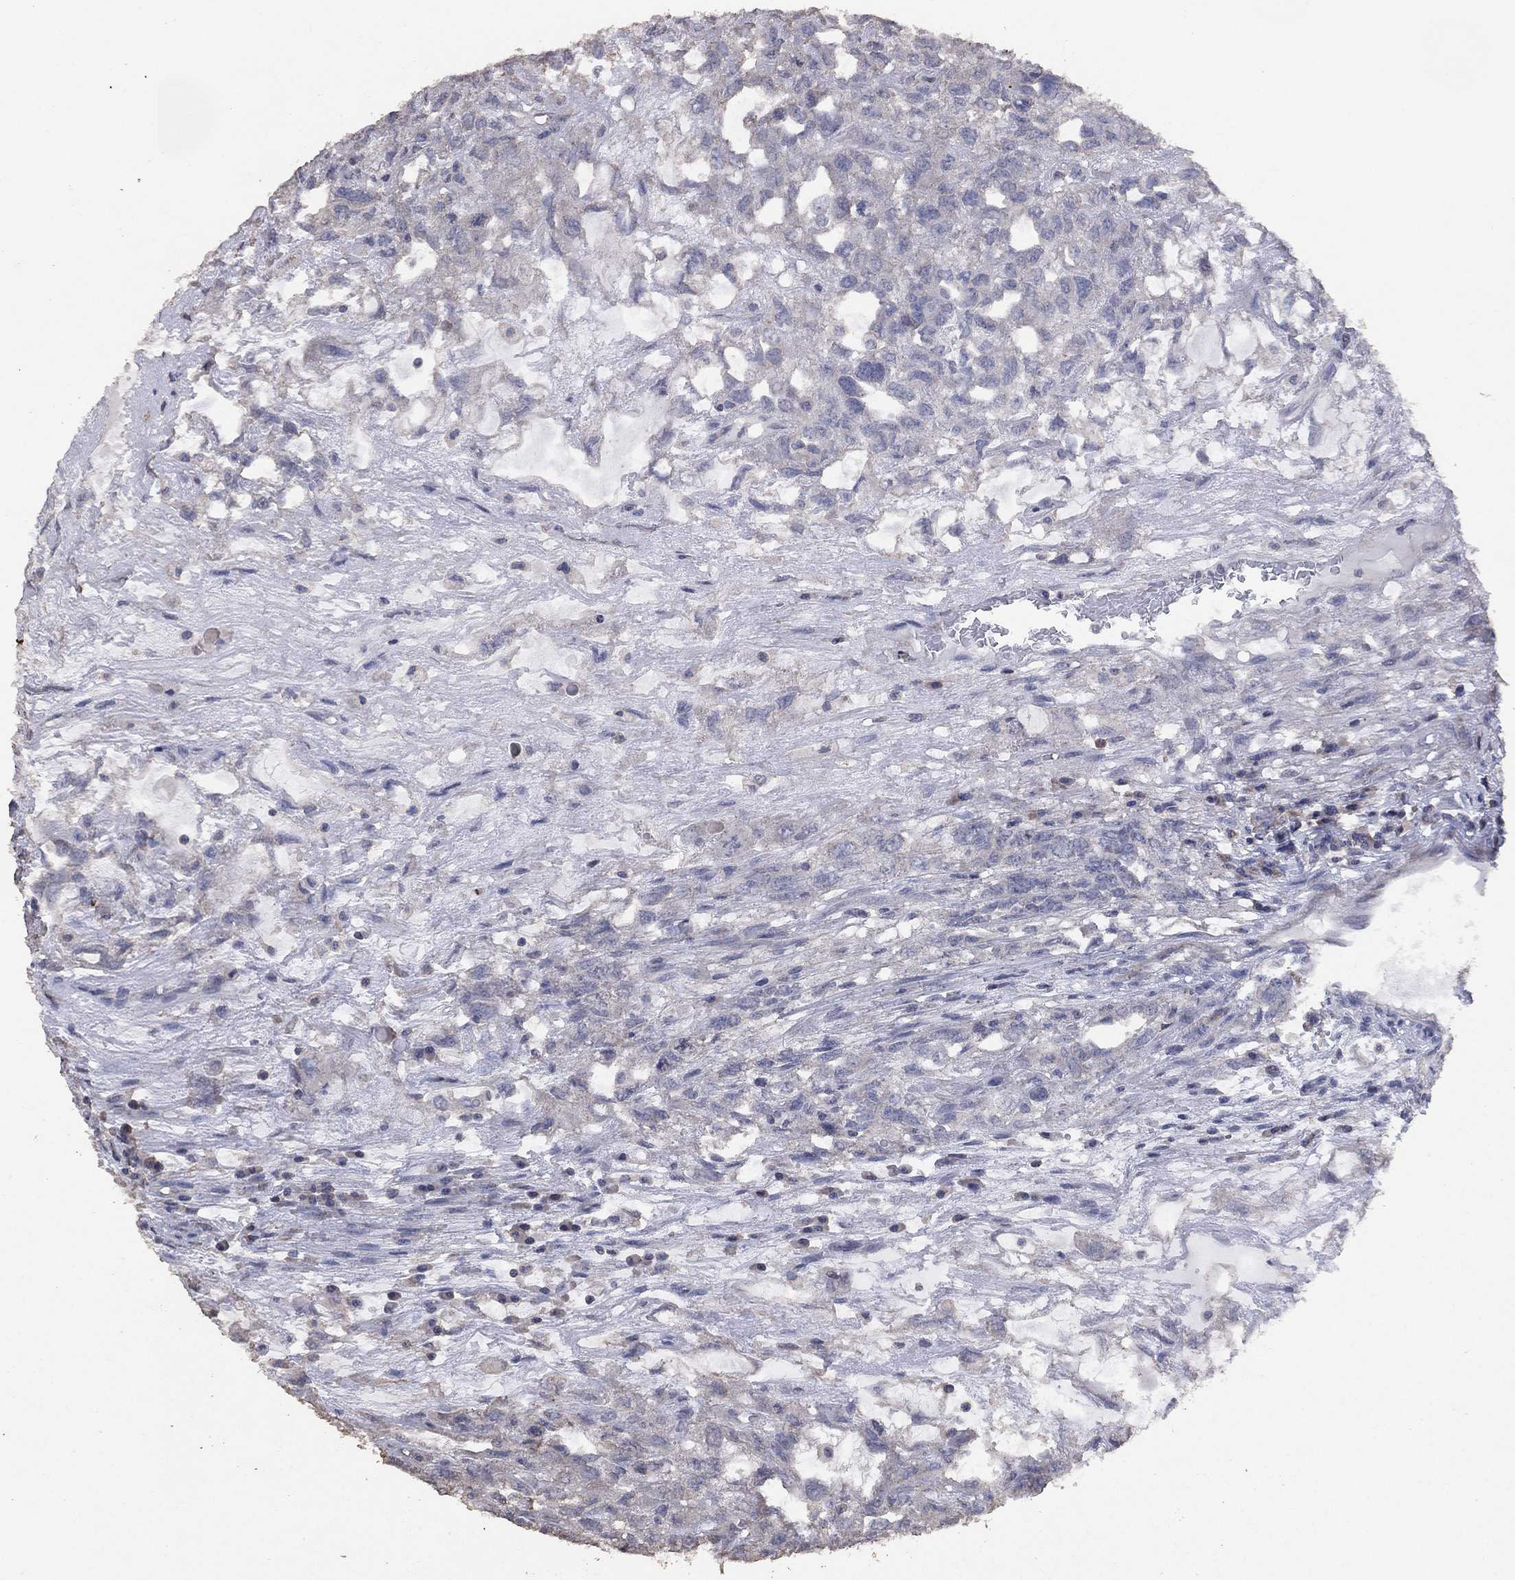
{"staining": {"intensity": "negative", "quantity": "none", "location": "none"}, "tissue": "testis cancer", "cell_type": "Tumor cells", "image_type": "cancer", "snomed": [{"axis": "morphology", "description": "Seminoma, NOS"}, {"axis": "topography", "description": "Testis"}], "caption": "A high-resolution photomicrograph shows immunohistochemistry staining of testis cancer, which shows no significant staining in tumor cells.", "gene": "ADPRHL1", "patient": {"sex": "male", "age": 52}}